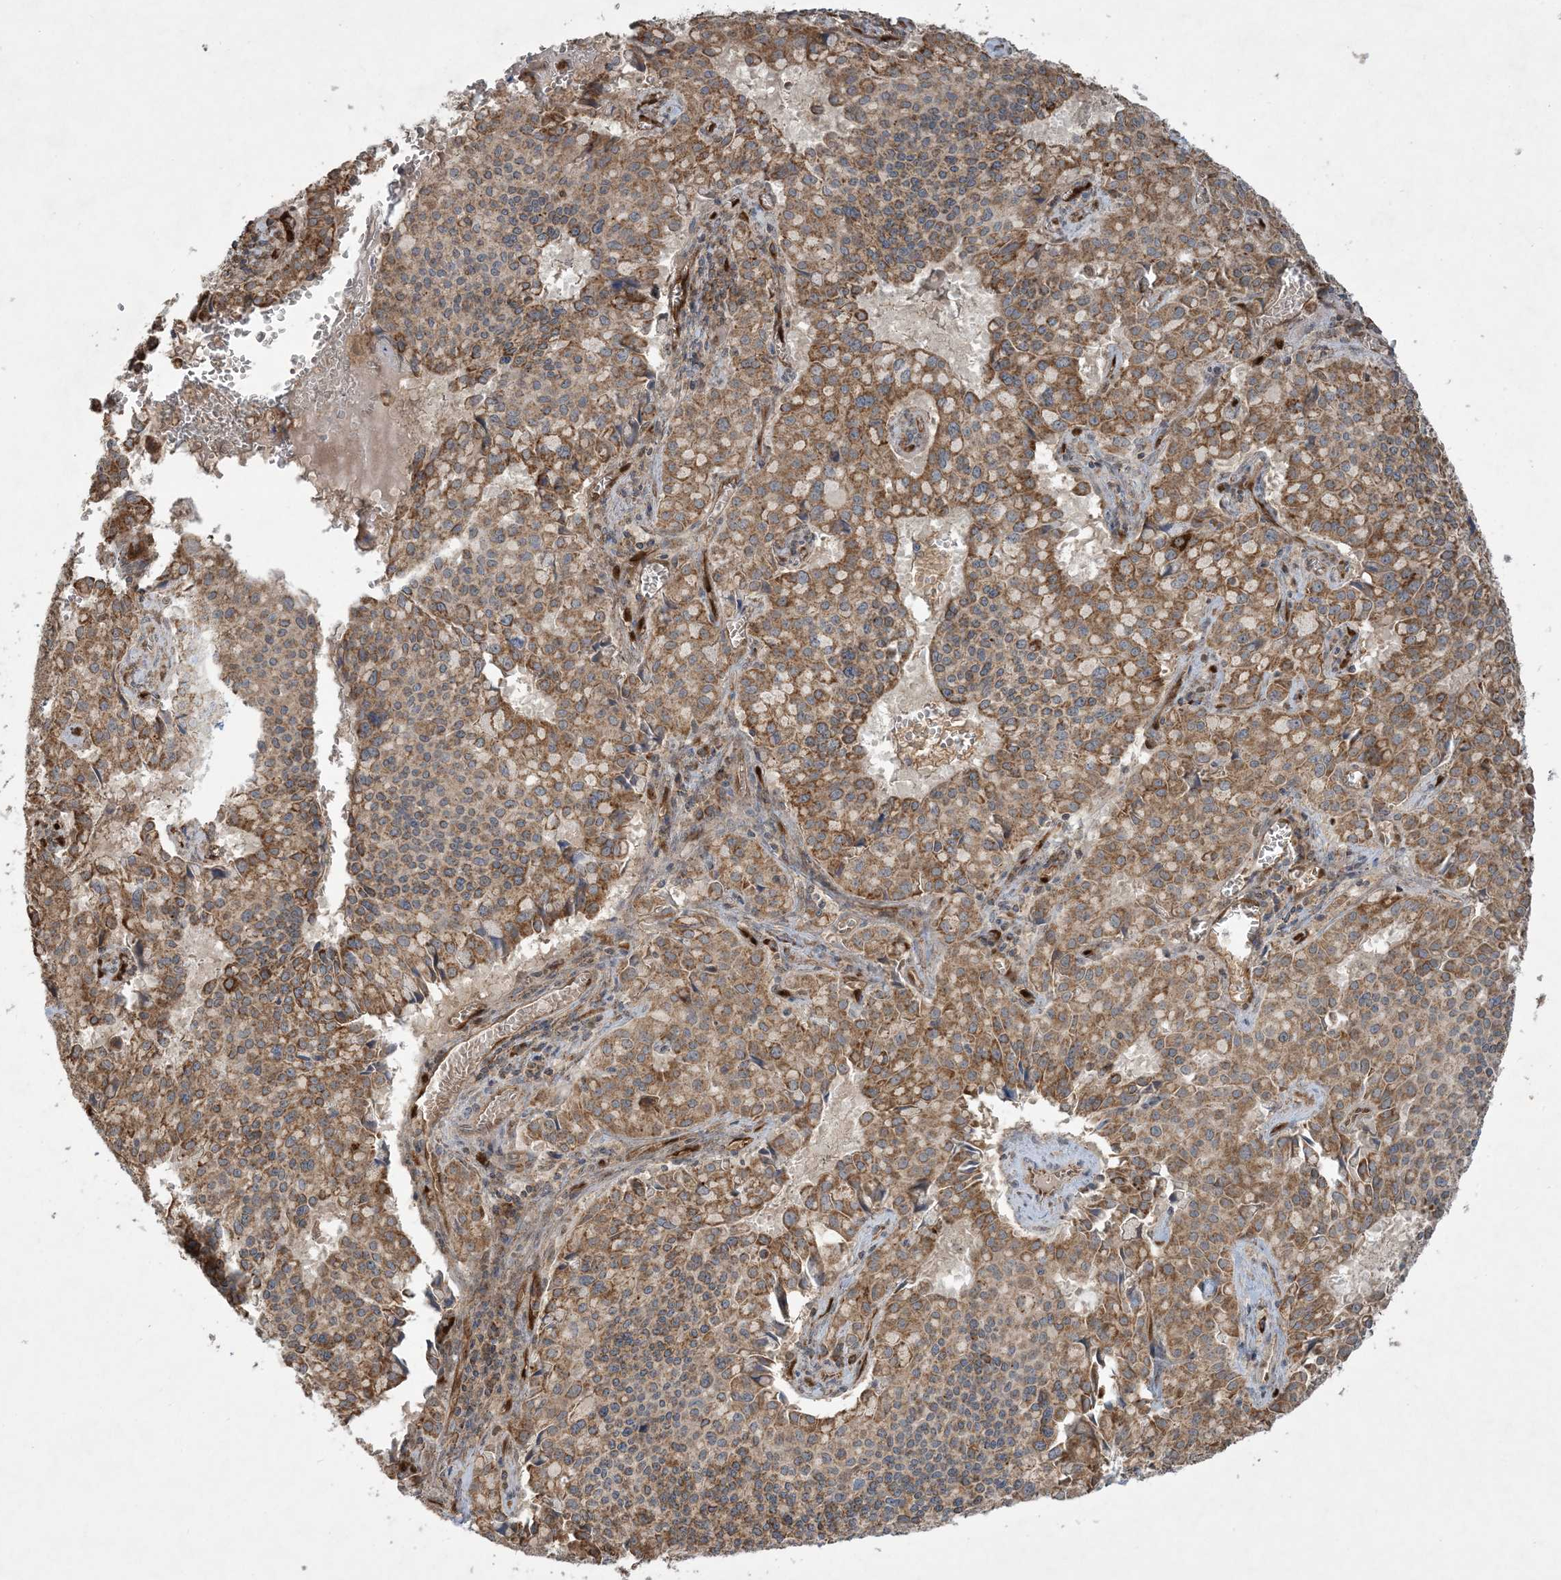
{"staining": {"intensity": "moderate", "quantity": ">75%", "location": "cytoplasmic/membranous"}, "tissue": "pancreatic cancer", "cell_type": "Tumor cells", "image_type": "cancer", "snomed": [{"axis": "morphology", "description": "Adenocarcinoma, NOS"}, {"axis": "topography", "description": "Pancreas"}], "caption": "The micrograph reveals immunohistochemical staining of pancreatic adenocarcinoma. There is moderate cytoplasmic/membranous positivity is present in approximately >75% of tumor cells.", "gene": "PPM1F", "patient": {"sex": "male", "age": 65}}